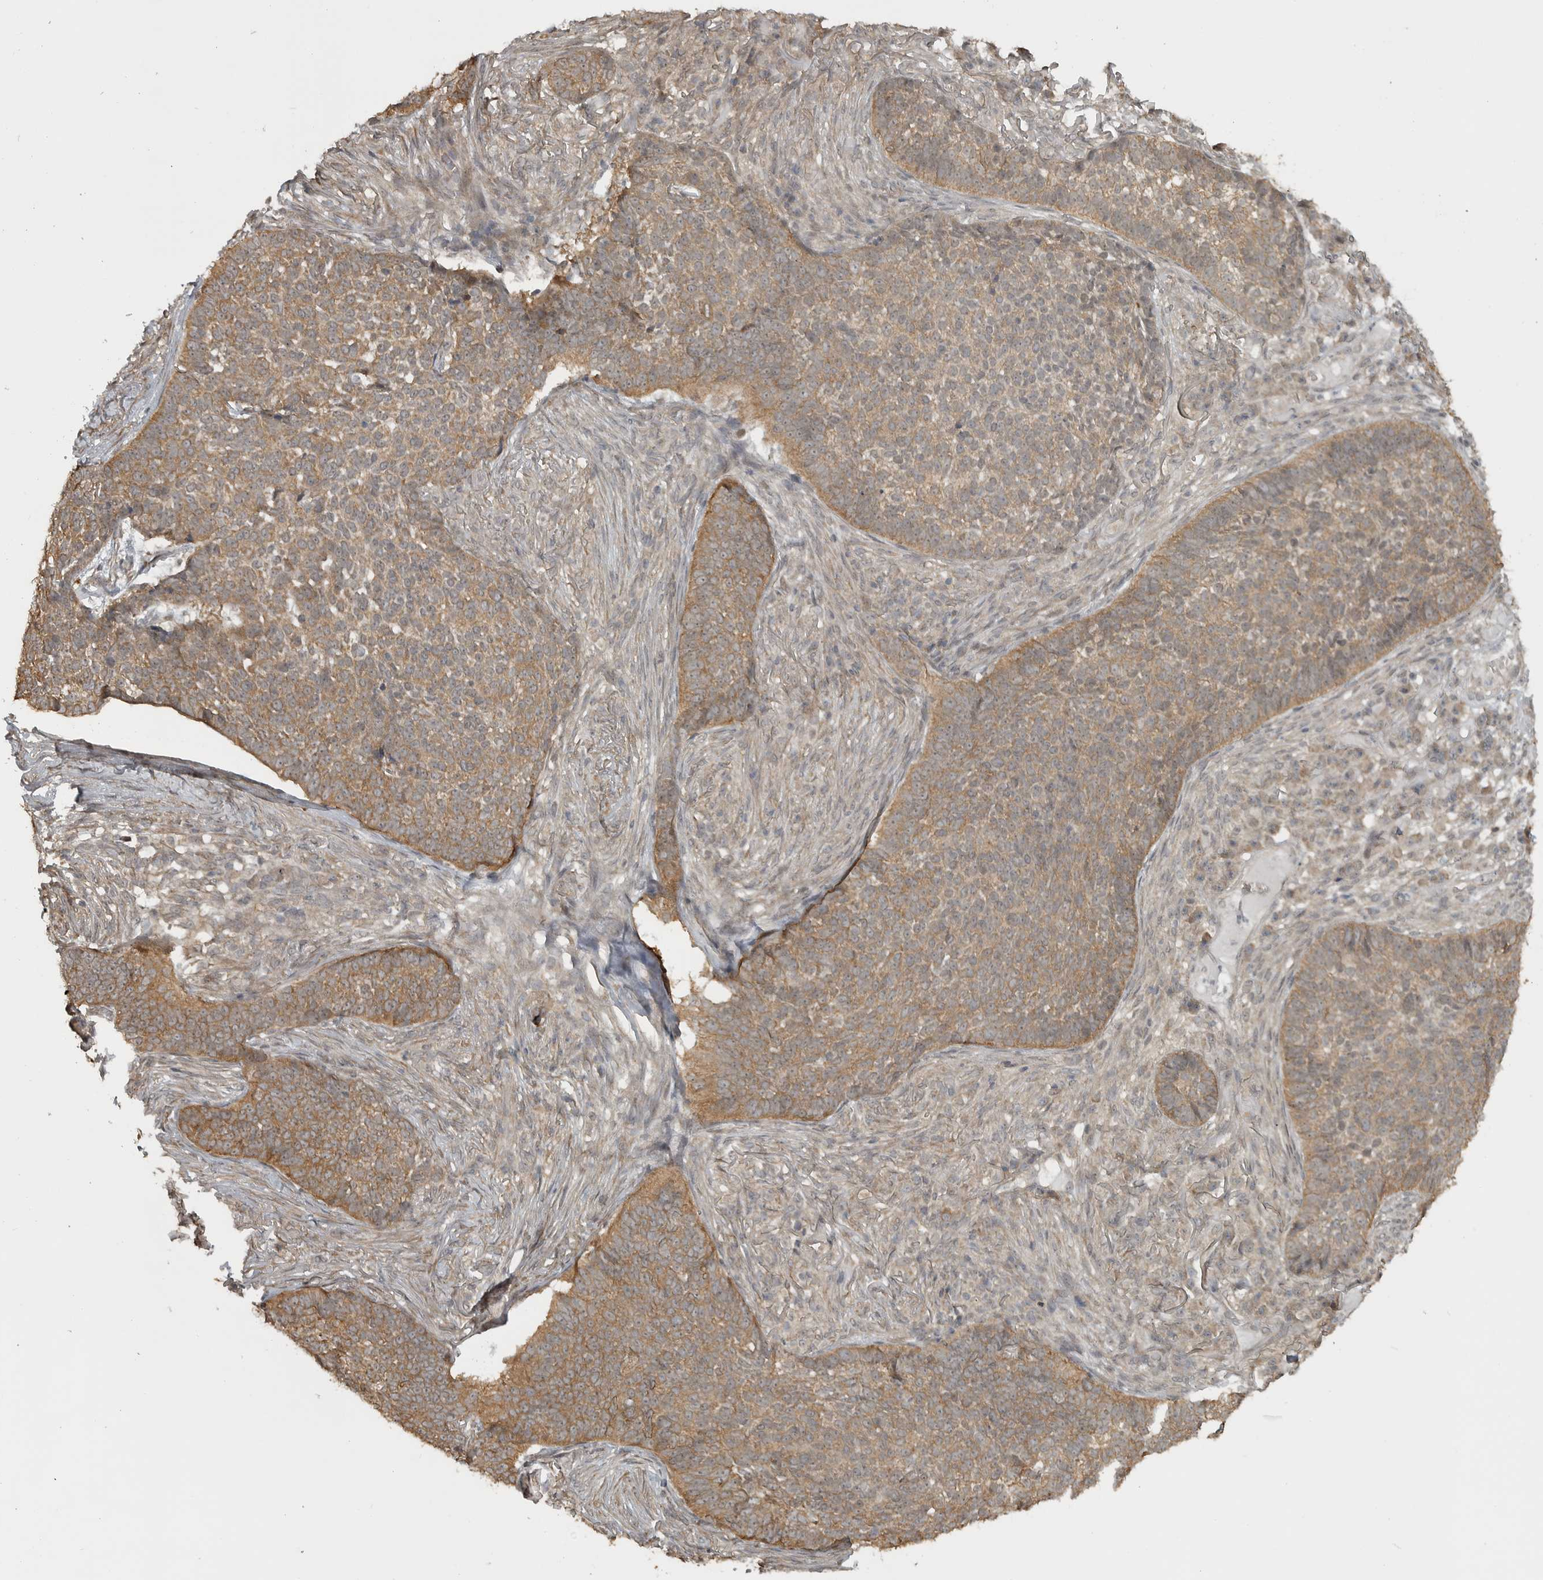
{"staining": {"intensity": "moderate", "quantity": ">75%", "location": "cytoplasmic/membranous"}, "tissue": "skin cancer", "cell_type": "Tumor cells", "image_type": "cancer", "snomed": [{"axis": "morphology", "description": "Basal cell carcinoma"}, {"axis": "topography", "description": "Skin"}], "caption": "Immunohistochemistry (DAB (3,3'-diaminobenzidine)) staining of human skin cancer (basal cell carcinoma) shows moderate cytoplasmic/membranous protein positivity in approximately >75% of tumor cells.", "gene": "LLGL1", "patient": {"sex": "male", "age": 85}}